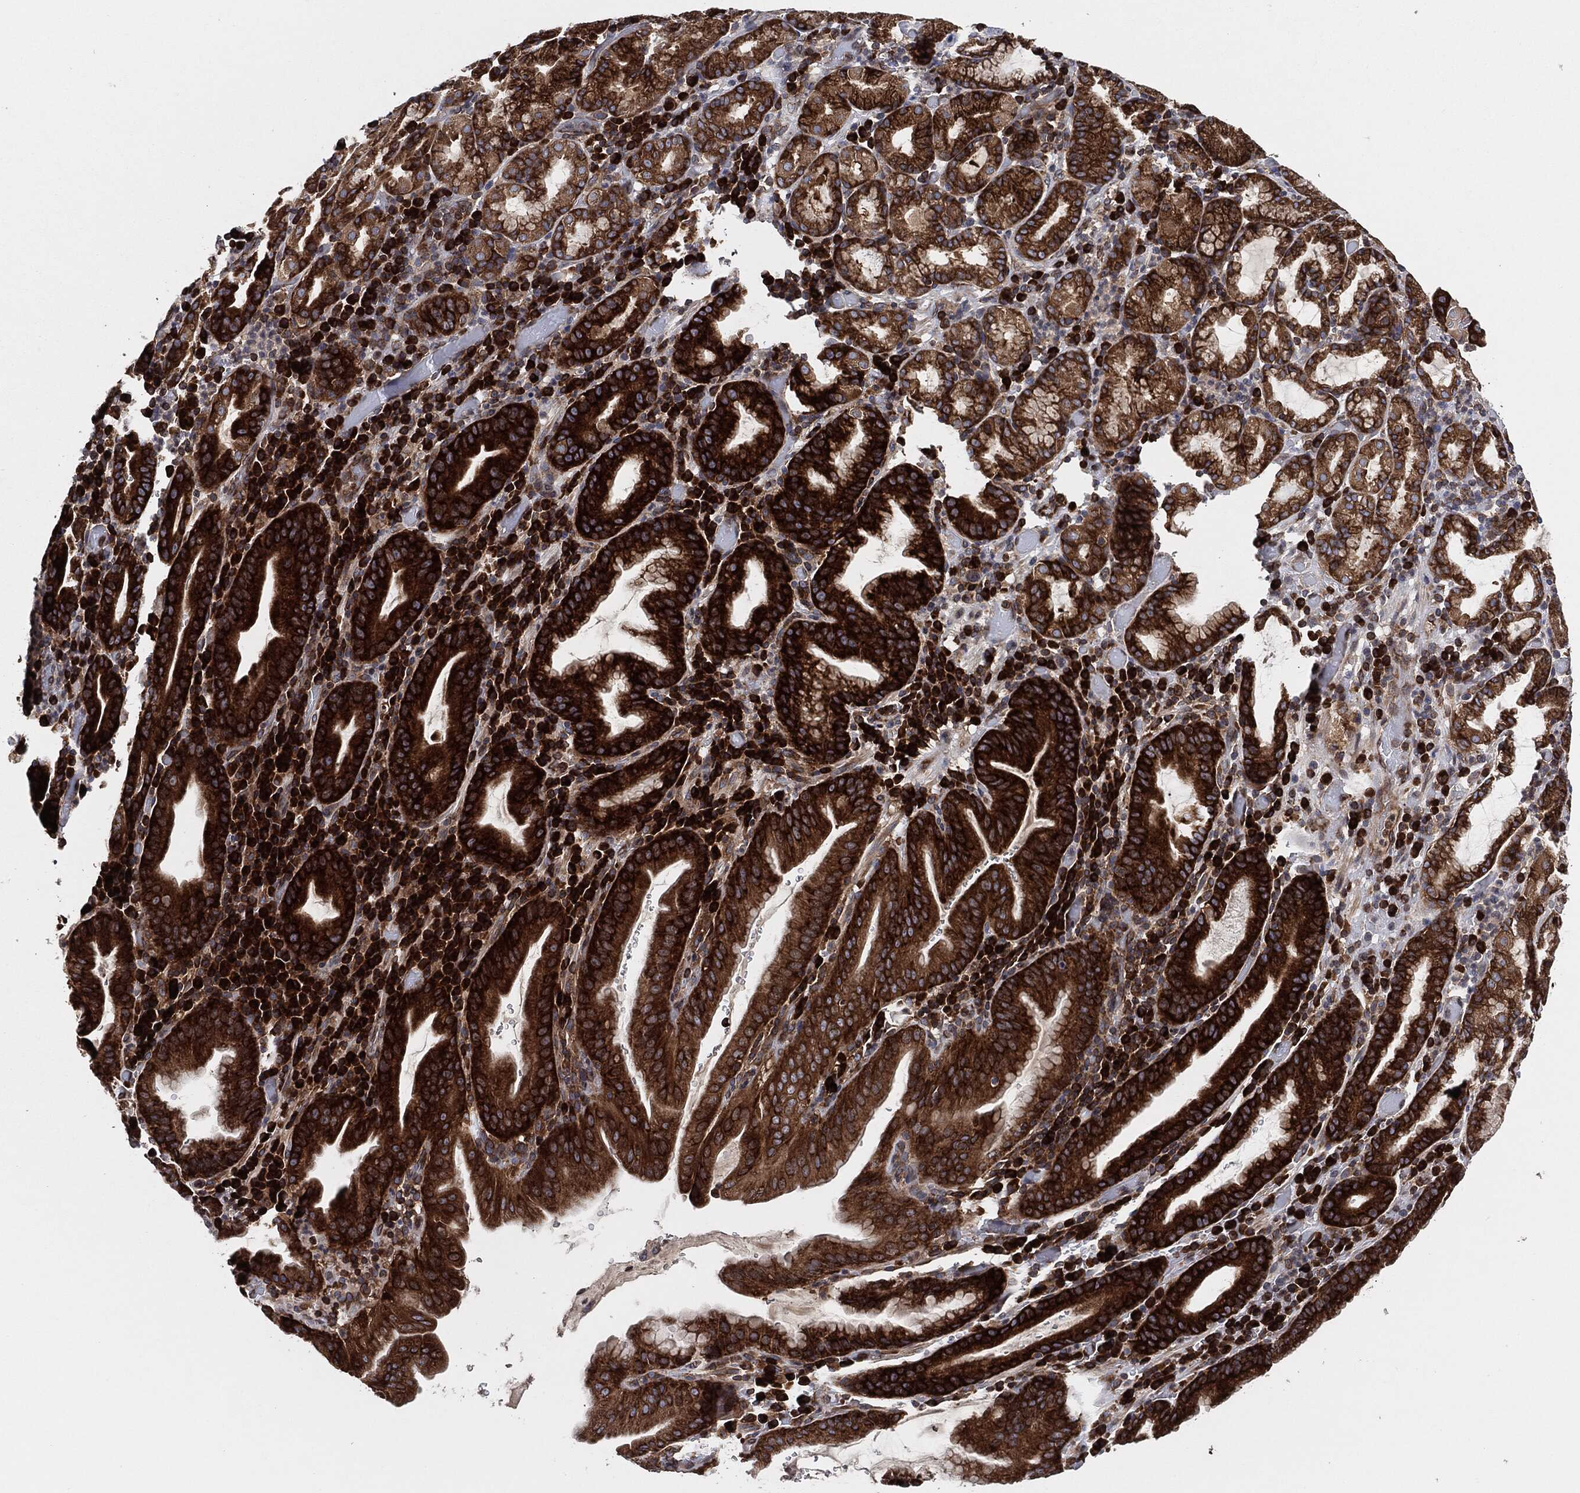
{"staining": {"intensity": "strong", "quantity": ">75%", "location": "cytoplasmic/membranous"}, "tissue": "stomach cancer", "cell_type": "Tumor cells", "image_type": "cancer", "snomed": [{"axis": "morphology", "description": "Adenocarcinoma, NOS"}, {"axis": "topography", "description": "Stomach"}], "caption": "Tumor cells display high levels of strong cytoplasmic/membranous positivity in about >75% of cells in human adenocarcinoma (stomach). Immunohistochemistry stains the protein in brown and the nuclei are stained blue.", "gene": "EIF2S2", "patient": {"sex": "male", "age": 79}}